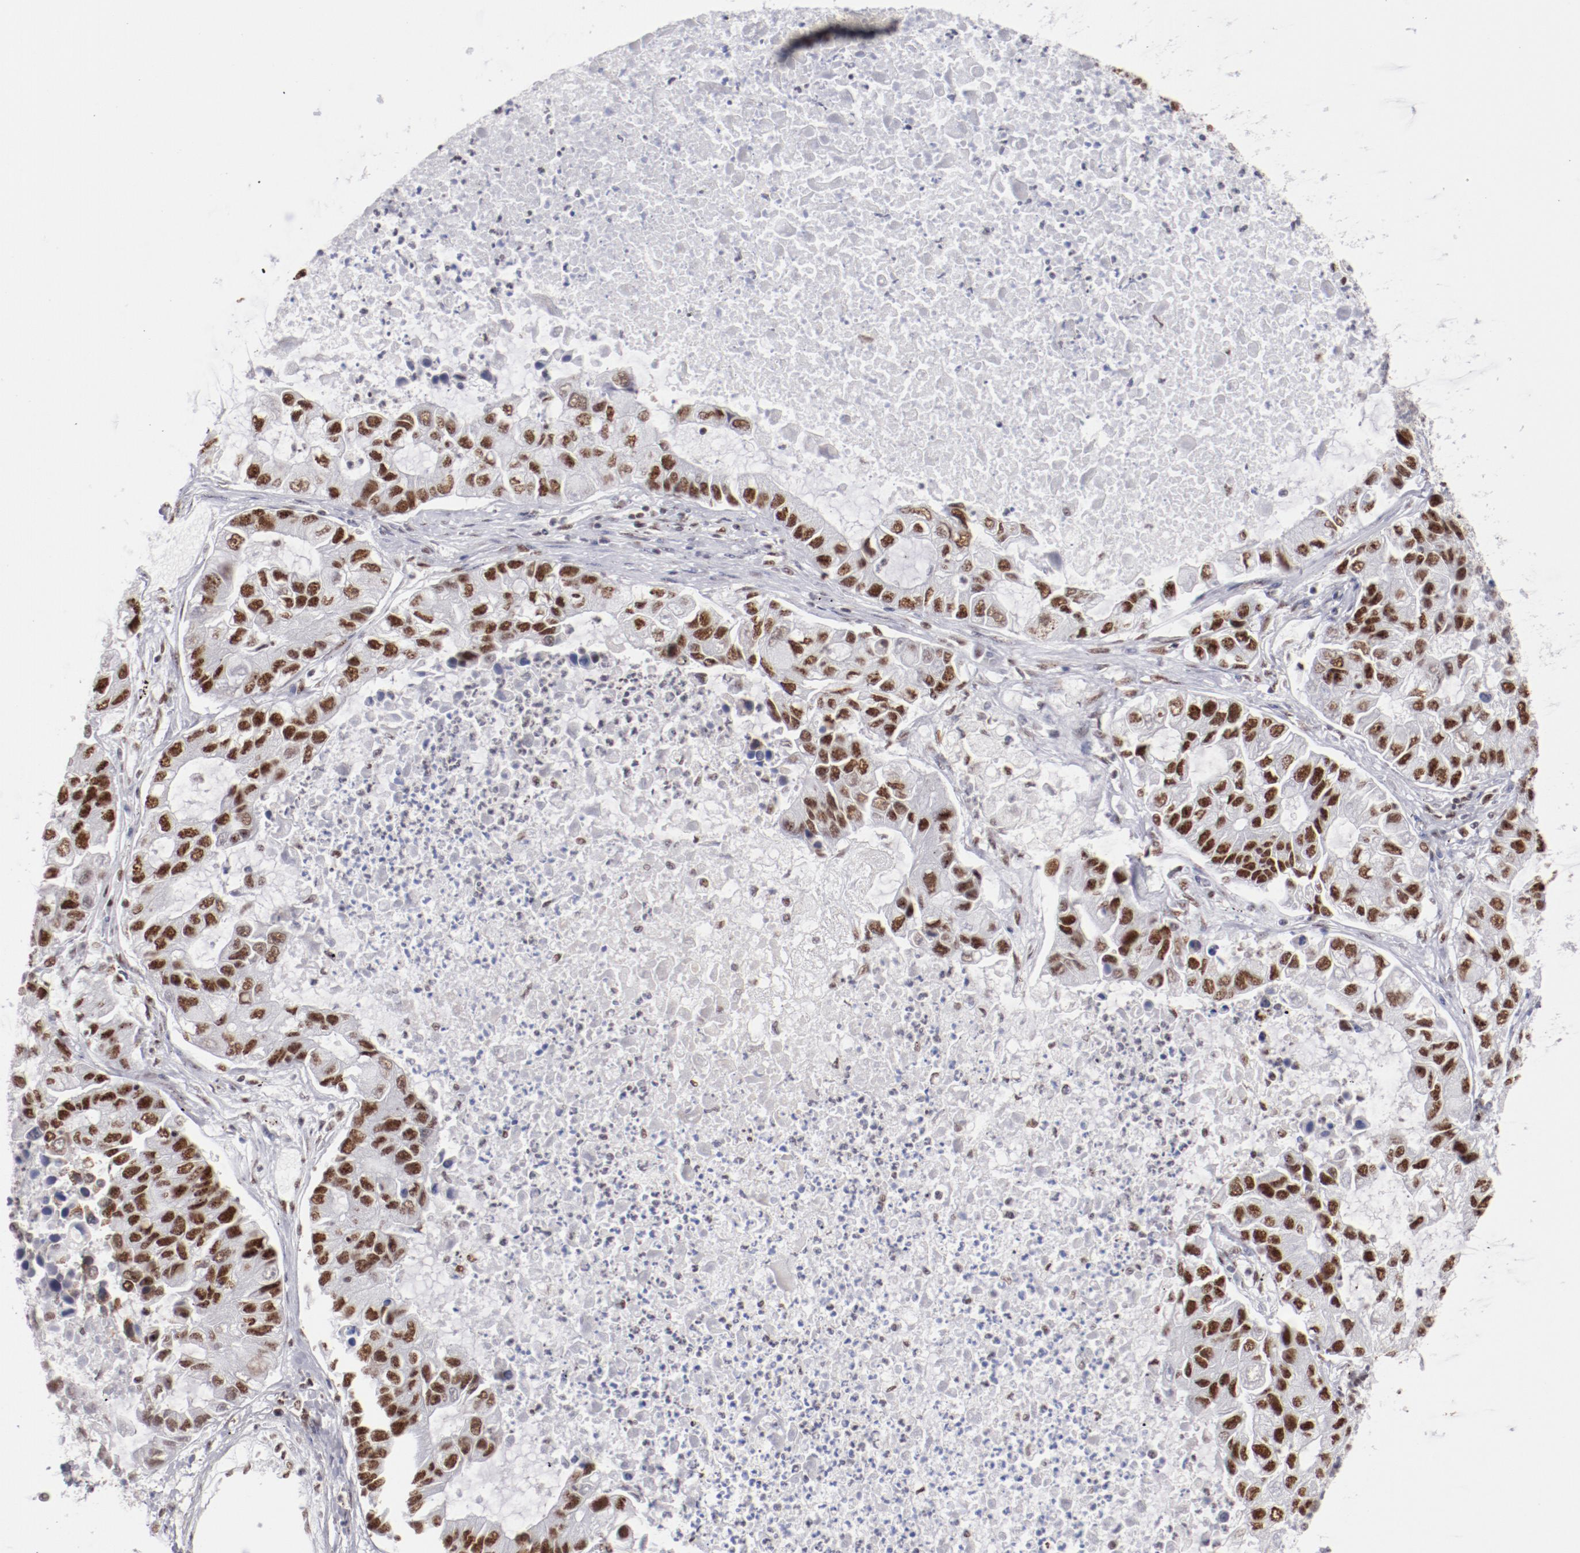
{"staining": {"intensity": "strong", "quantity": ">75%", "location": "nuclear"}, "tissue": "lung cancer", "cell_type": "Tumor cells", "image_type": "cancer", "snomed": [{"axis": "morphology", "description": "Adenocarcinoma, NOS"}, {"axis": "topography", "description": "Lung"}], "caption": "Strong nuclear protein expression is present in approximately >75% of tumor cells in lung cancer (adenocarcinoma). The protein is stained brown, and the nuclei are stained in blue (DAB IHC with brightfield microscopy, high magnification).", "gene": "TFAP4", "patient": {"sex": "female", "age": 51}}